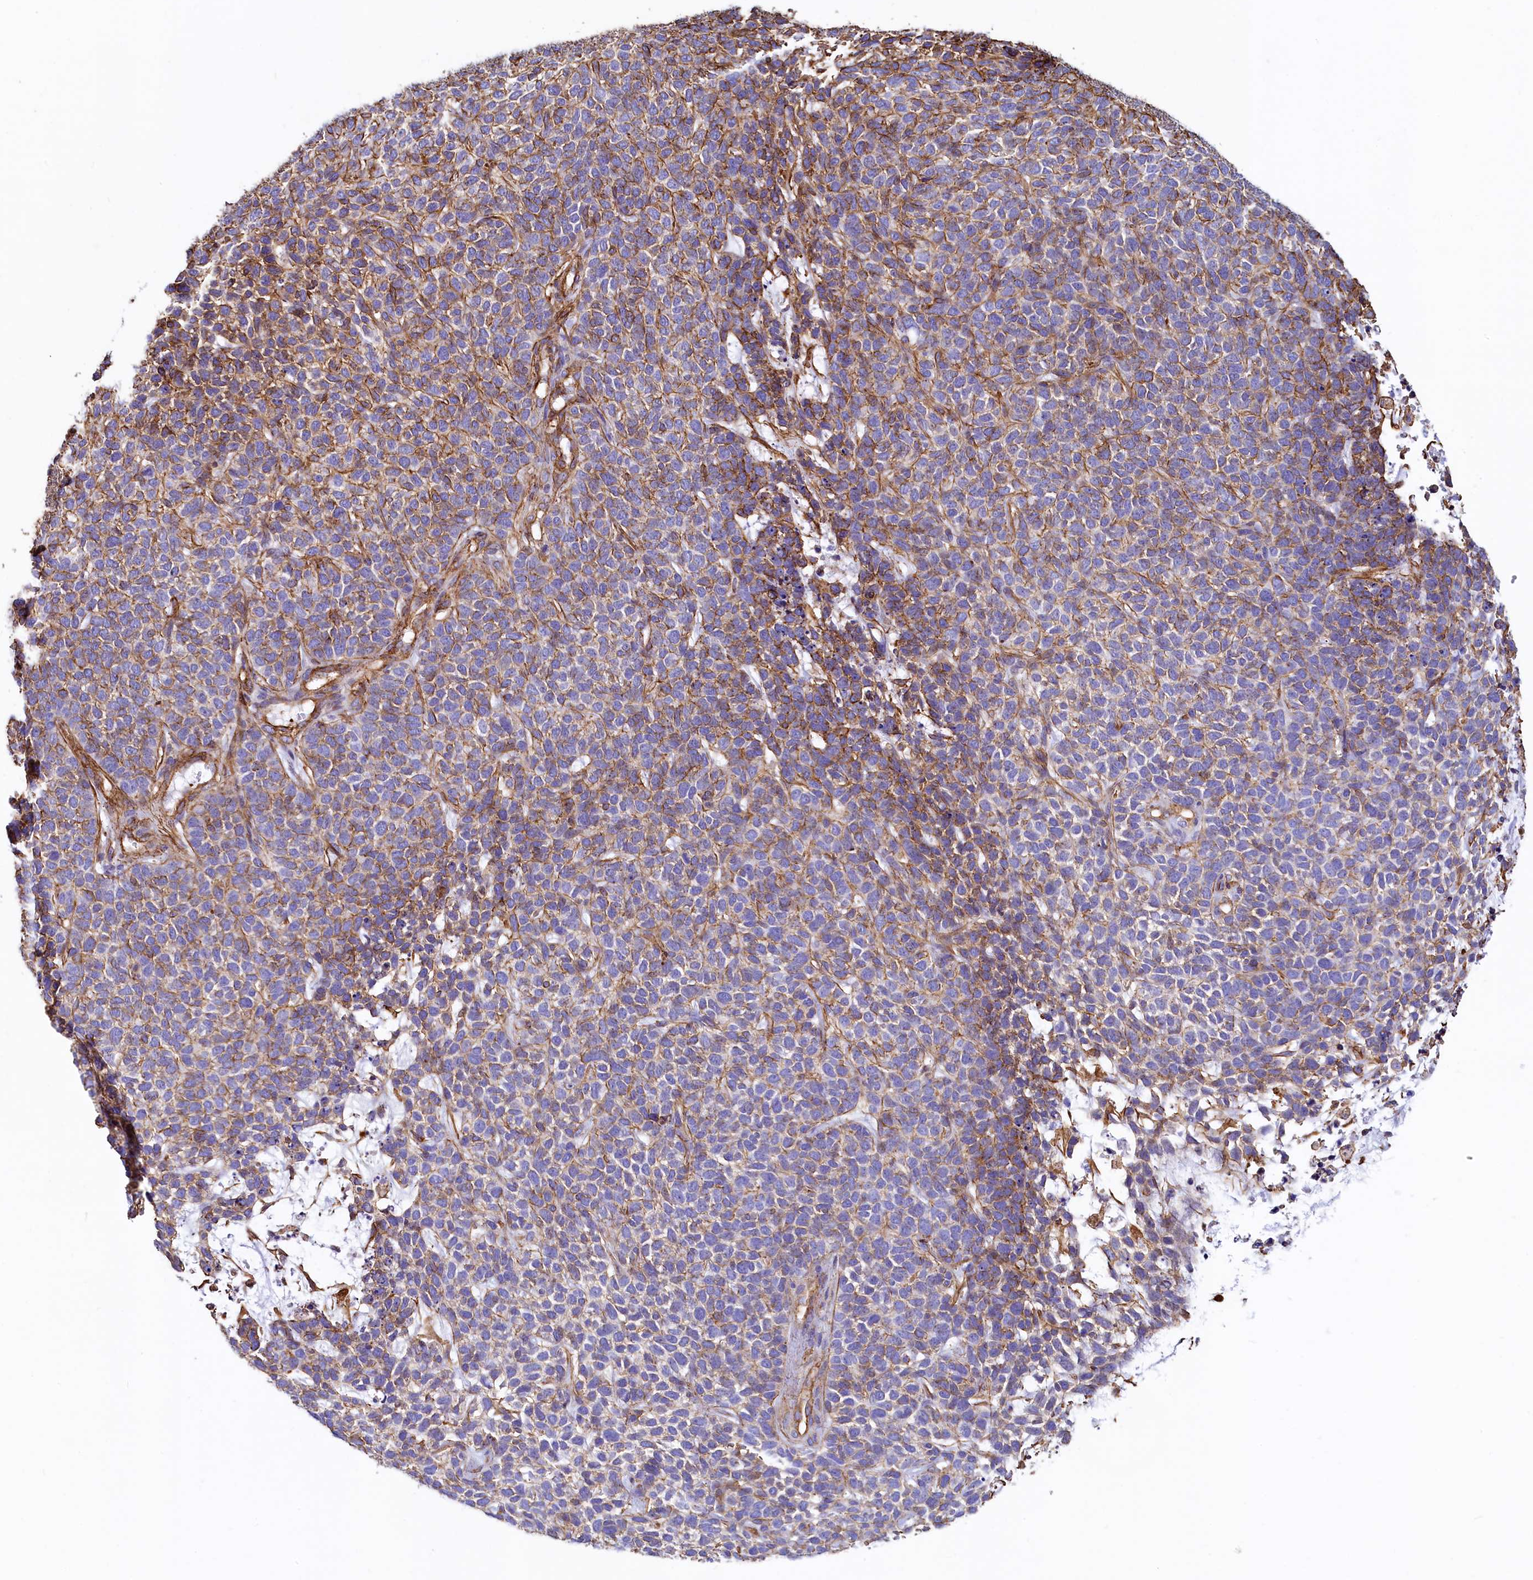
{"staining": {"intensity": "moderate", "quantity": "25%-75%", "location": "cytoplasmic/membranous"}, "tissue": "skin cancer", "cell_type": "Tumor cells", "image_type": "cancer", "snomed": [{"axis": "morphology", "description": "Basal cell carcinoma"}, {"axis": "topography", "description": "Skin"}], "caption": "DAB (3,3'-diaminobenzidine) immunohistochemical staining of basal cell carcinoma (skin) exhibits moderate cytoplasmic/membranous protein staining in approximately 25%-75% of tumor cells.", "gene": "THBS1", "patient": {"sex": "female", "age": 84}}